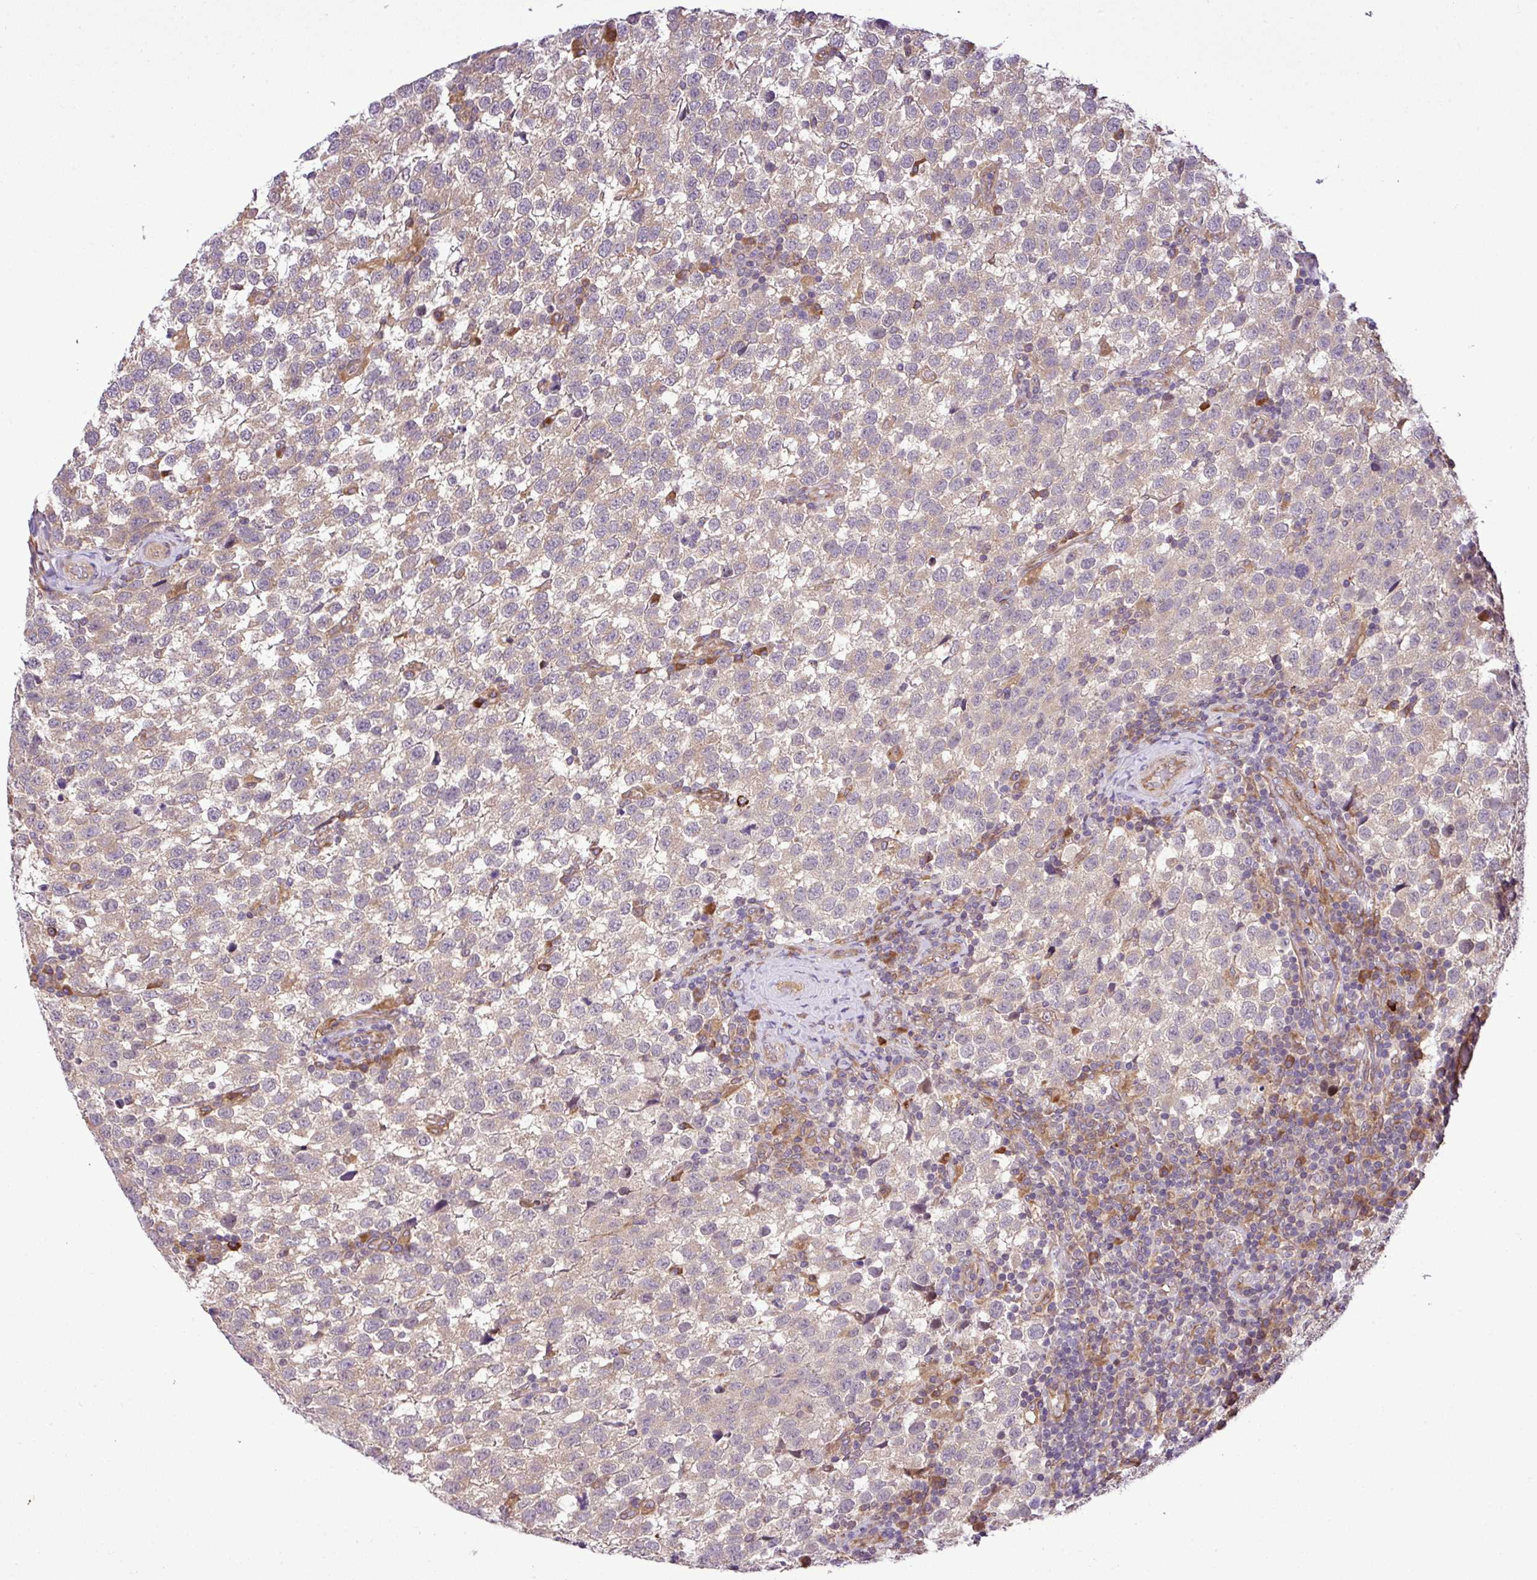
{"staining": {"intensity": "weak", "quantity": ">75%", "location": "cytoplasmic/membranous"}, "tissue": "testis cancer", "cell_type": "Tumor cells", "image_type": "cancer", "snomed": [{"axis": "morphology", "description": "Seminoma, NOS"}, {"axis": "topography", "description": "Testis"}], "caption": "DAB immunohistochemical staining of human testis seminoma shows weak cytoplasmic/membranous protein expression in about >75% of tumor cells.", "gene": "DLGAP4", "patient": {"sex": "male", "age": 34}}